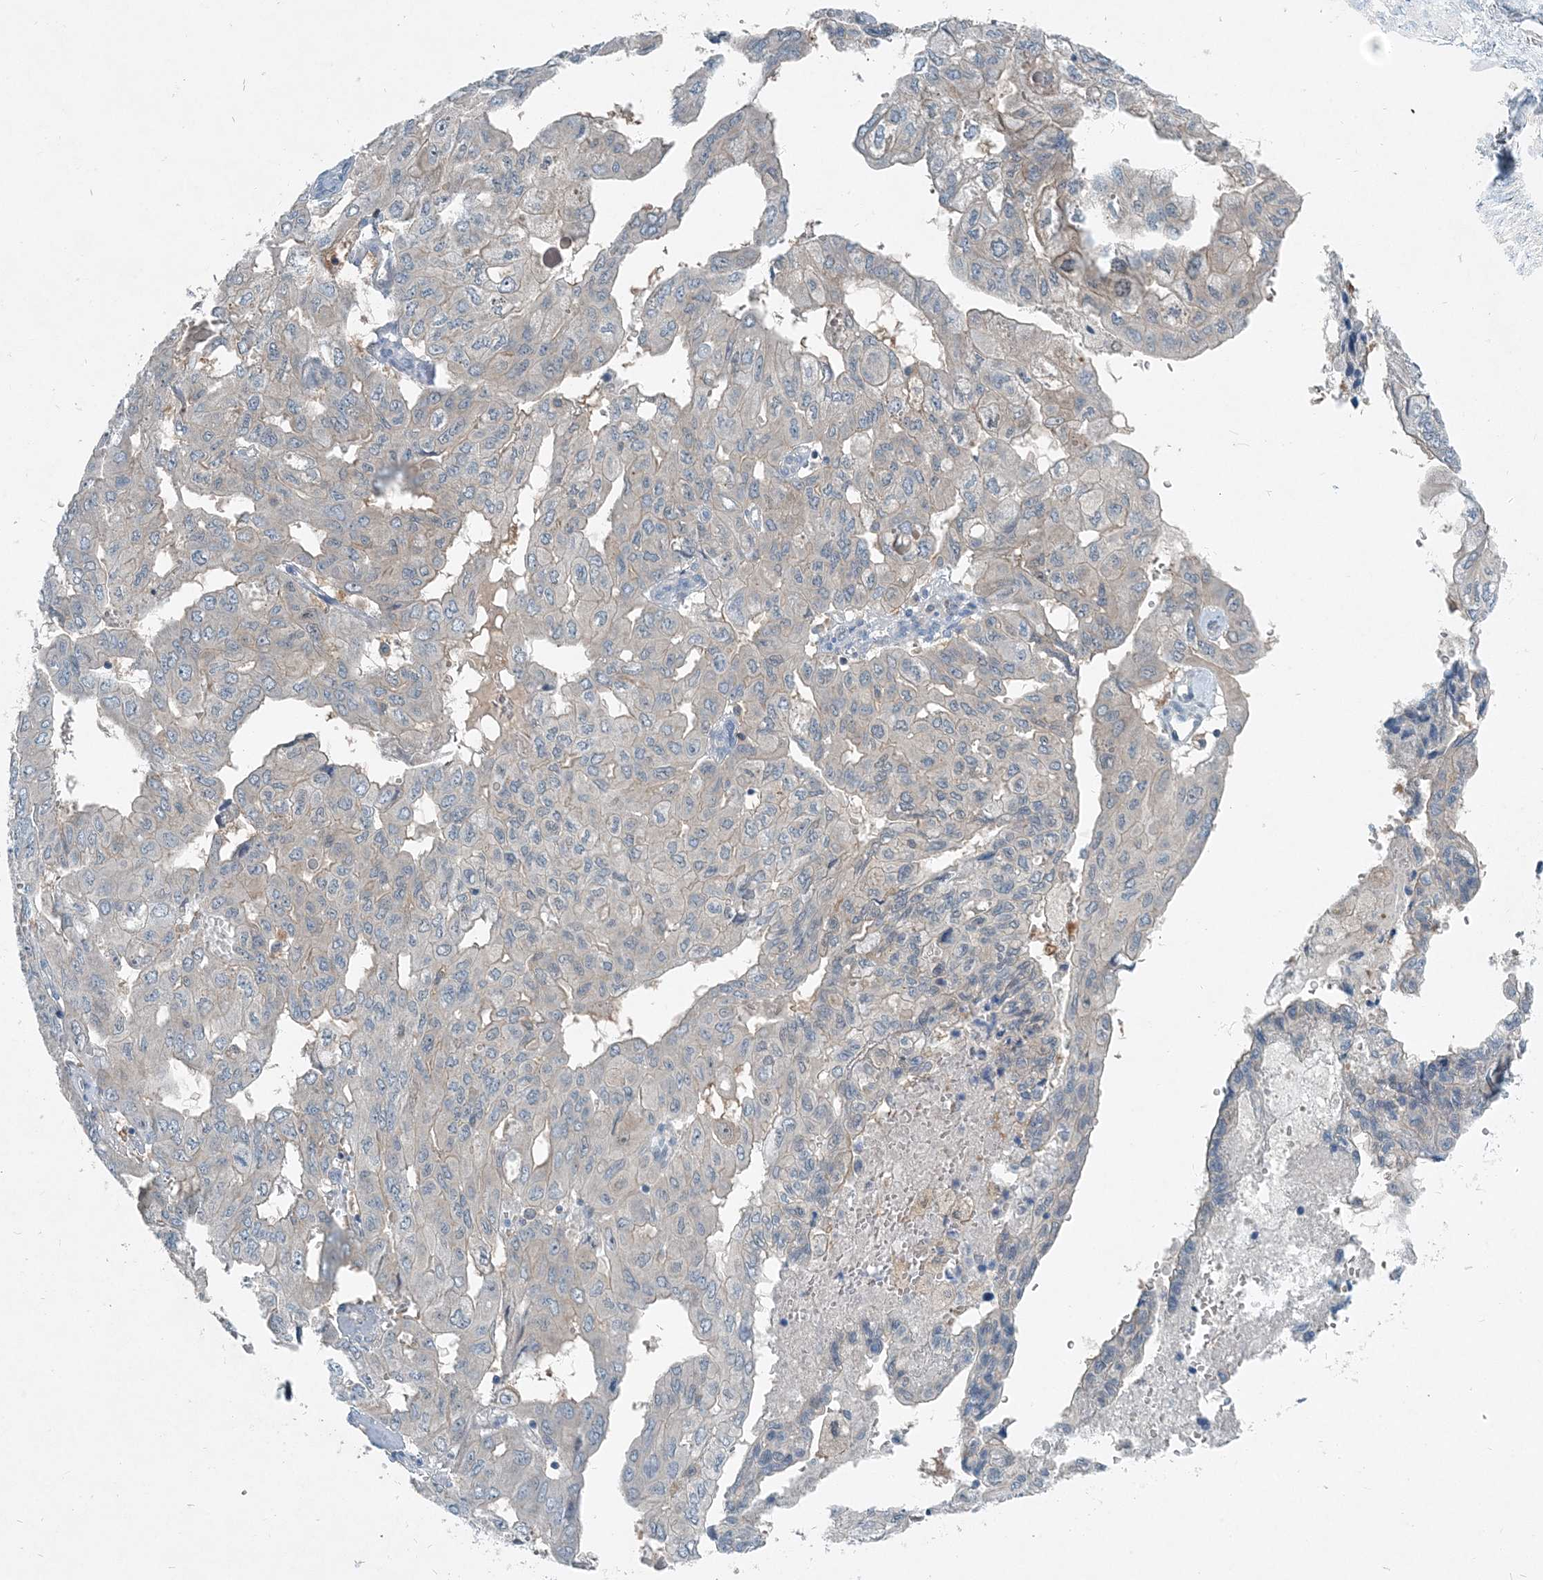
{"staining": {"intensity": "negative", "quantity": "none", "location": "none"}, "tissue": "pancreatic cancer", "cell_type": "Tumor cells", "image_type": "cancer", "snomed": [{"axis": "morphology", "description": "Adenocarcinoma, NOS"}, {"axis": "topography", "description": "Pancreas"}], "caption": "A high-resolution histopathology image shows immunohistochemistry staining of adenocarcinoma (pancreatic), which exhibits no significant expression in tumor cells.", "gene": "ARMH1", "patient": {"sex": "male", "age": 51}}